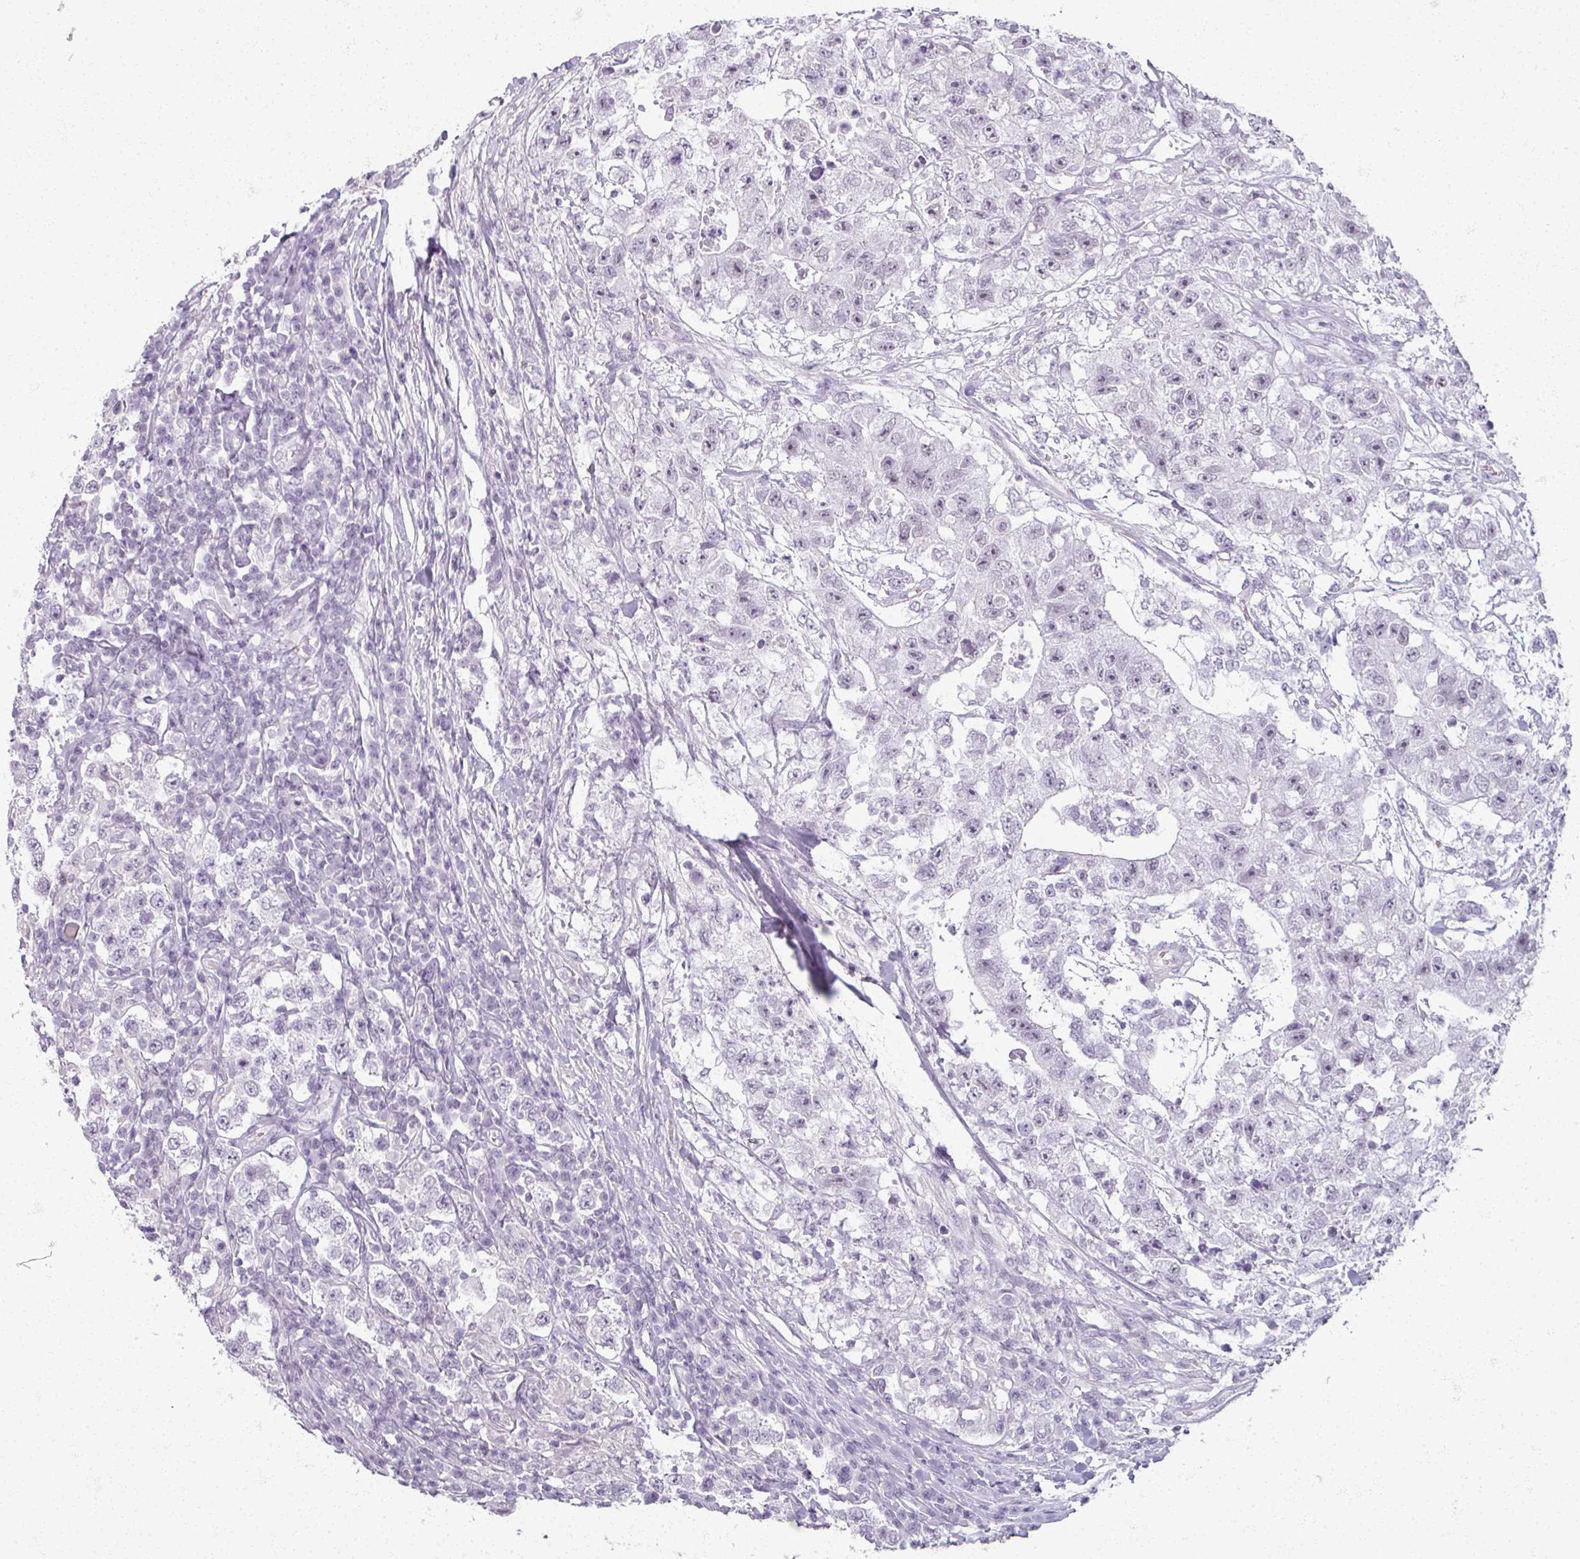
{"staining": {"intensity": "negative", "quantity": "none", "location": "none"}, "tissue": "testis cancer", "cell_type": "Tumor cells", "image_type": "cancer", "snomed": [{"axis": "morphology", "description": "Seminoma, NOS"}, {"axis": "morphology", "description": "Carcinoma, Embryonal, NOS"}, {"axis": "topography", "description": "Testis"}], "caption": "Immunohistochemical staining of human testis cancer reveals no significant staining in tumor cells.", "gene": "RFPL2", "patient": {"sex": "male", "age": 41}}